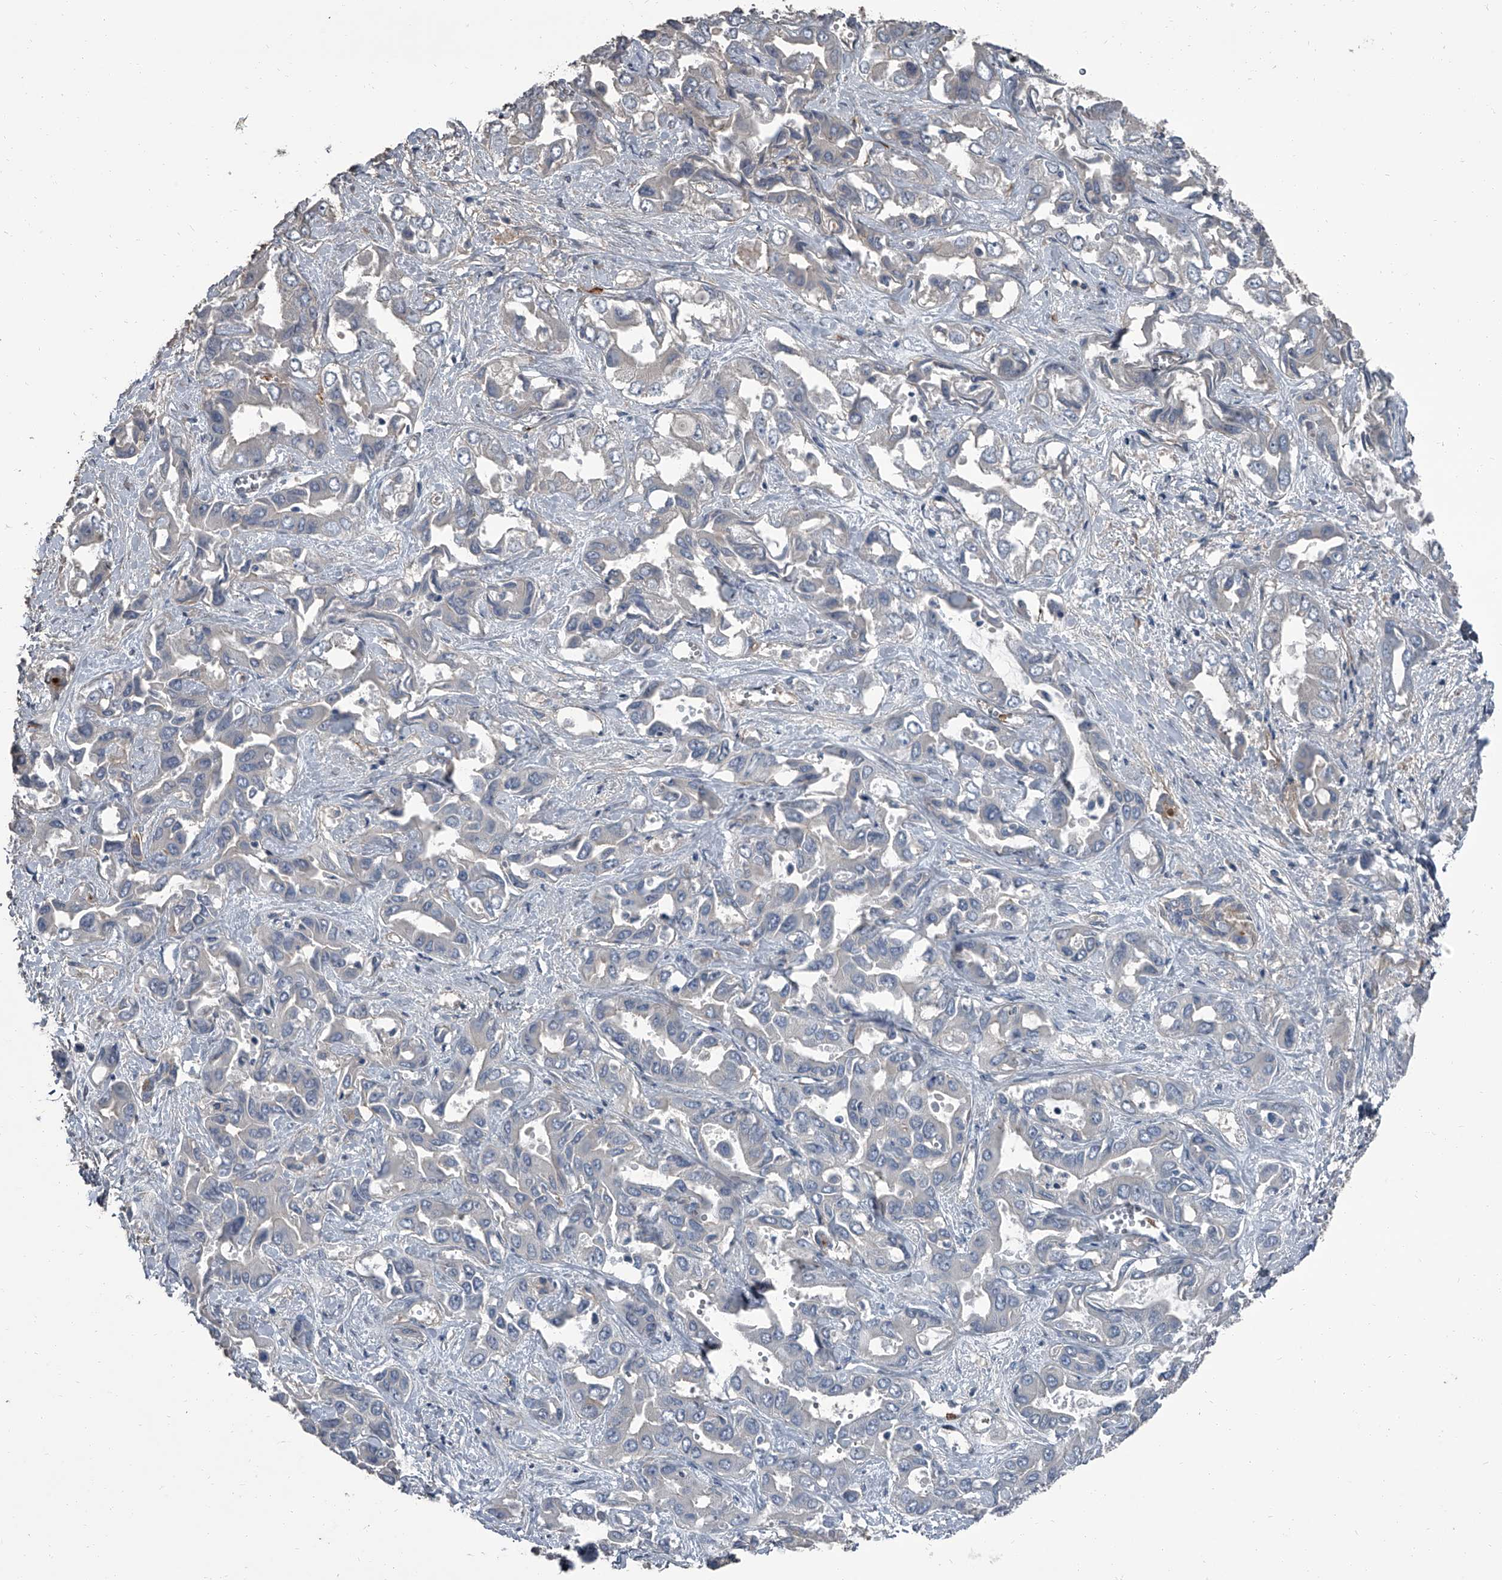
{"staining": {"intensity": "negative", "quantity": "none", "location": "none"}, "tissue": "liver cancer", "cell_type": "Tumor cells", "image_type": "cancer", "snomed": [{"axis": "morphology", "description": "Cholangiocarcinoma"}, {"axis": "topography", "description": "Liver"}], "caption": "There is no significant staining in tumor cells of cholangiocarcinoma (liver). The staining is performed using DAB (3,3'-diaminobenzidine) brown chromogen with nuclei counter-stained in using hematoxylin.", "gene": "OARD1", "patient": {"sex": "female", "age": 52}}